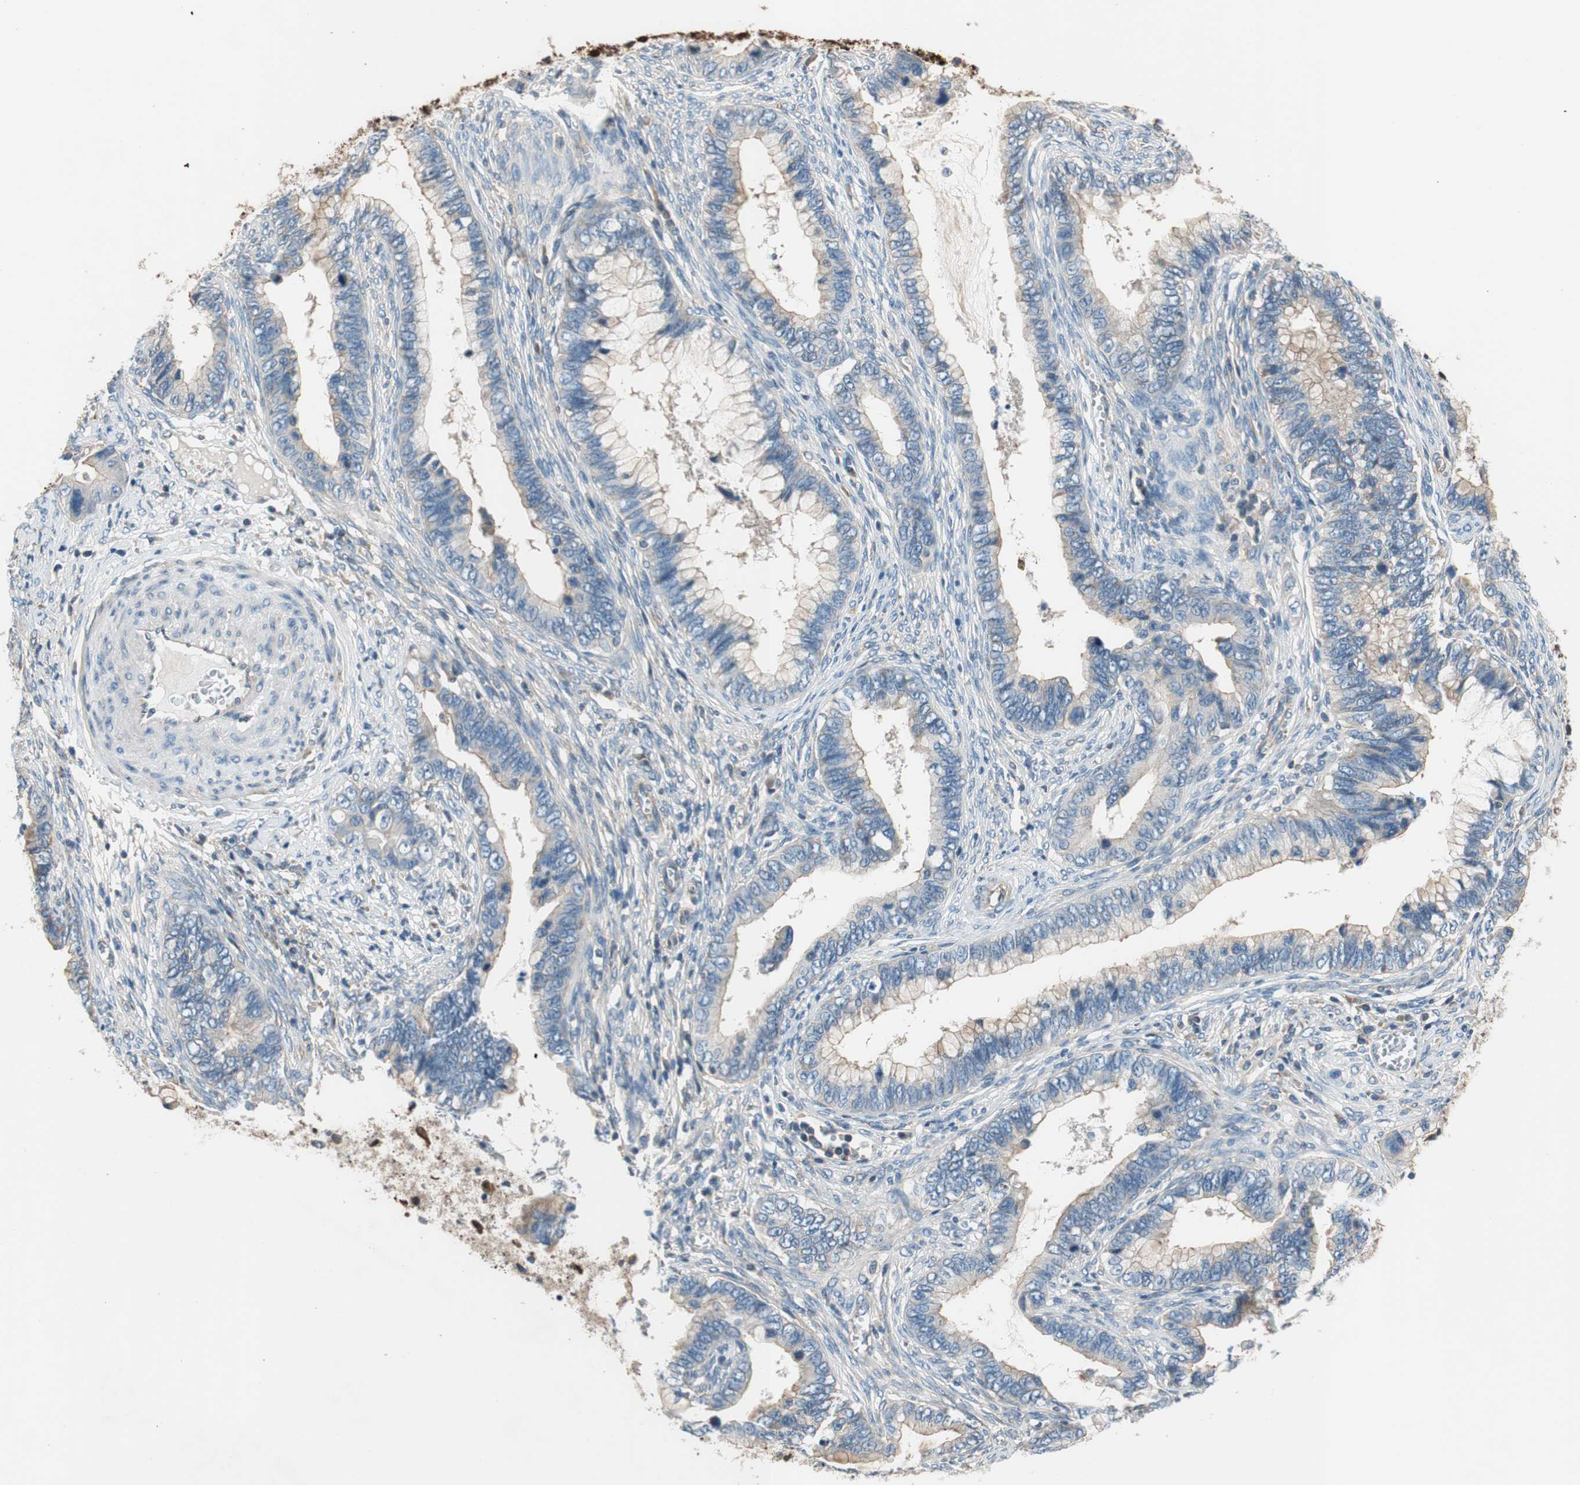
{"staining": {"intensity": "moderate", "quantity": "<25%", "location": "cytoplasmic/membranous"}, "tissue": "cervical cancer", "cell_type": "Tumor cells", "image_type": "cancer", "snomed": [{"axis": "morphology", "description": "Adenocarcinoma, NOS"}, {"axis": "topography", "description": "Cervix"}], "caption": "IHC of cervical cancer (adenocarcinoma) shows low levels of moderate cytoplasmic/membranous positivity in approximately <25% of tumor cells.", "gene": "CALML3", "patient": {"sex": "female", "age": 44}}